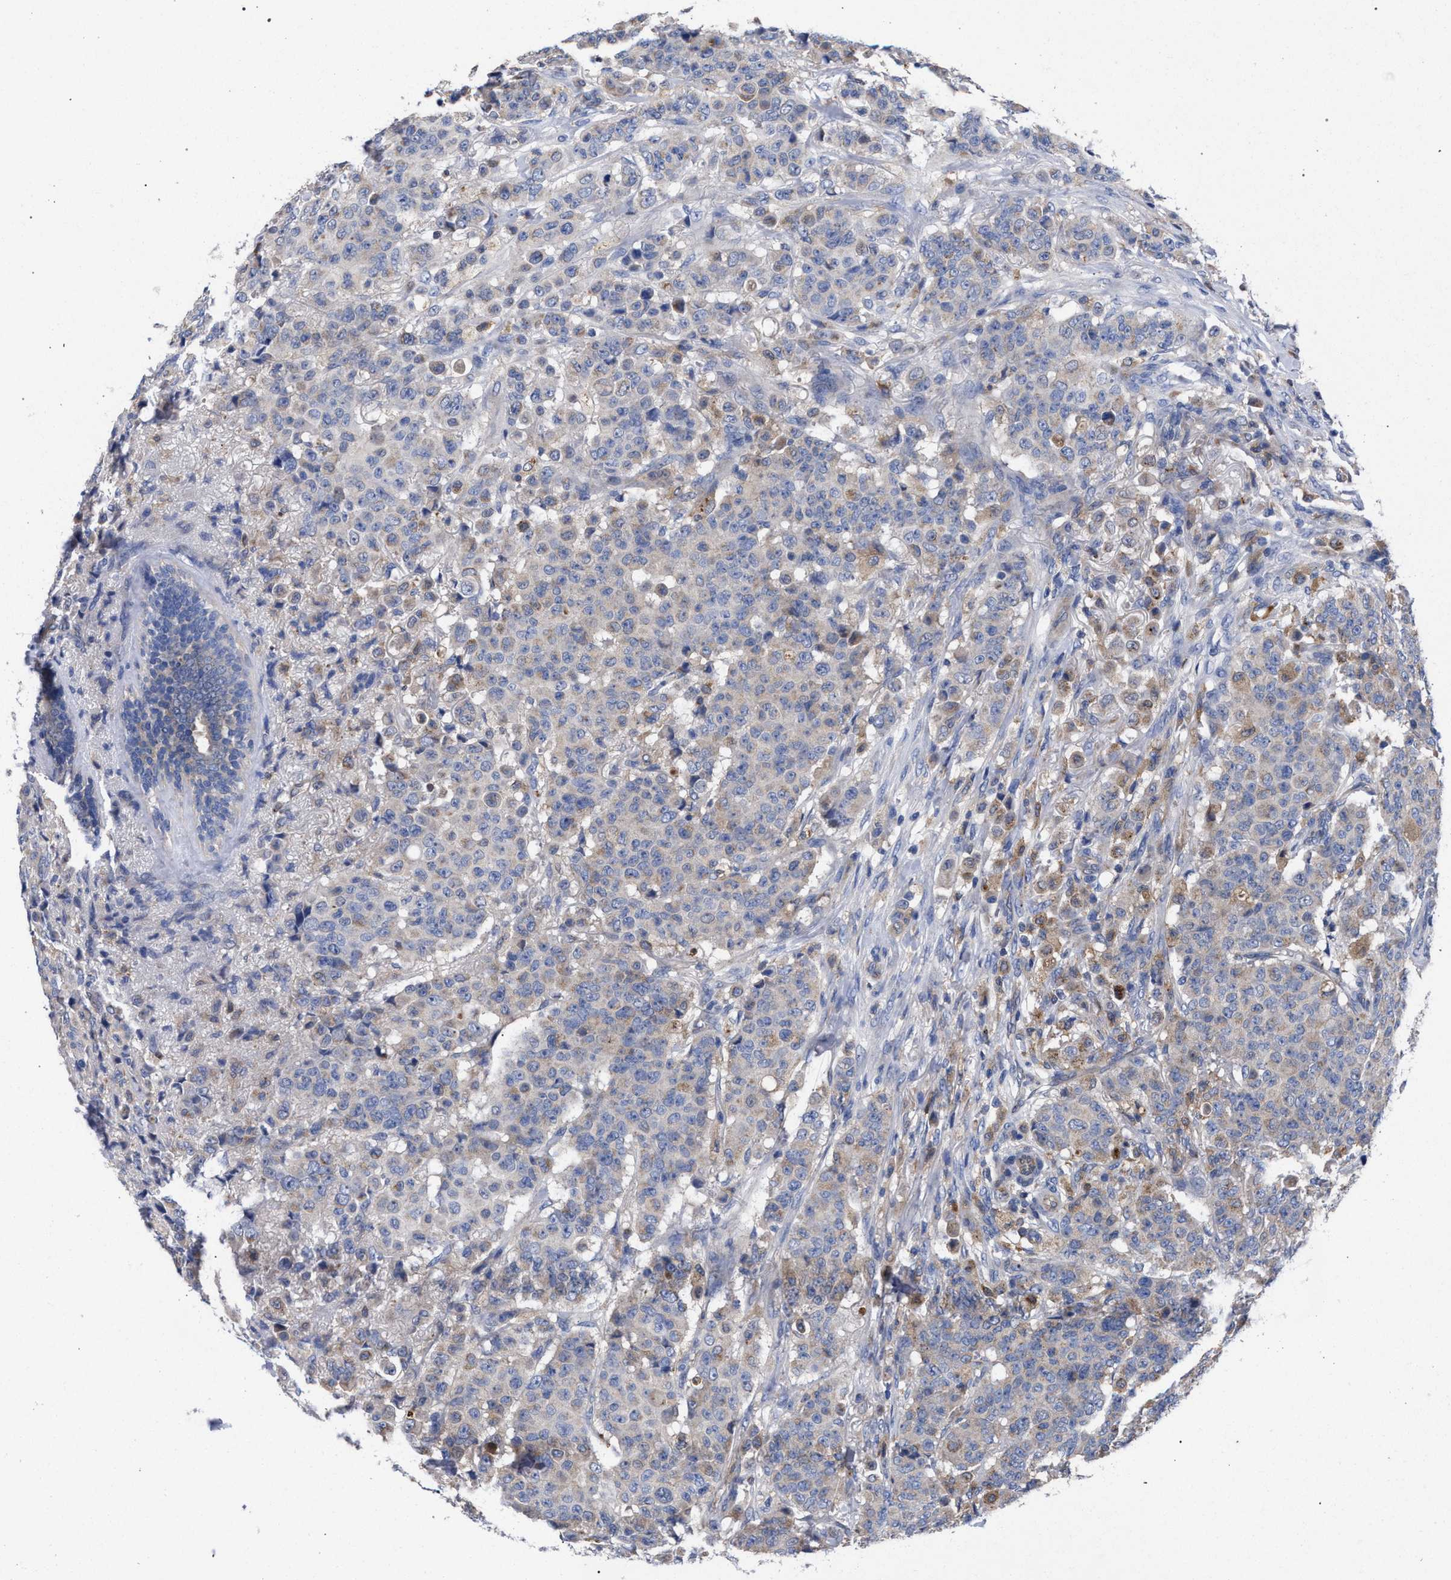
{"staining": {"intensity": "weak", "quantity": "<25%", "location": "cytoplasmic/membranous"}, "tissue": "breast cancer", "cell_type": "Tumor cells", "image_type": "cancer", "snomed": [{"axis": "morphology", "description": "Duct carcinoma"}, {"axis": "topography", "description": "Breast"}], "caption": "An immunohistochemistry (IHC) histopathology image of breast cancer (infiltrating ductal carcinoma) is shown. There is no staining in tumor cells of breast cancer (infiltrating ductal carcinoma). The staining was performed using DAB (3,3'-diaminobenzidine) to visualize the protein expression in brown, while the nuclei were stained in blue with hematoxylin (Magnification: 20x).", "gene": "GMPR", "patient": {"sex": "female", "age": 40}}